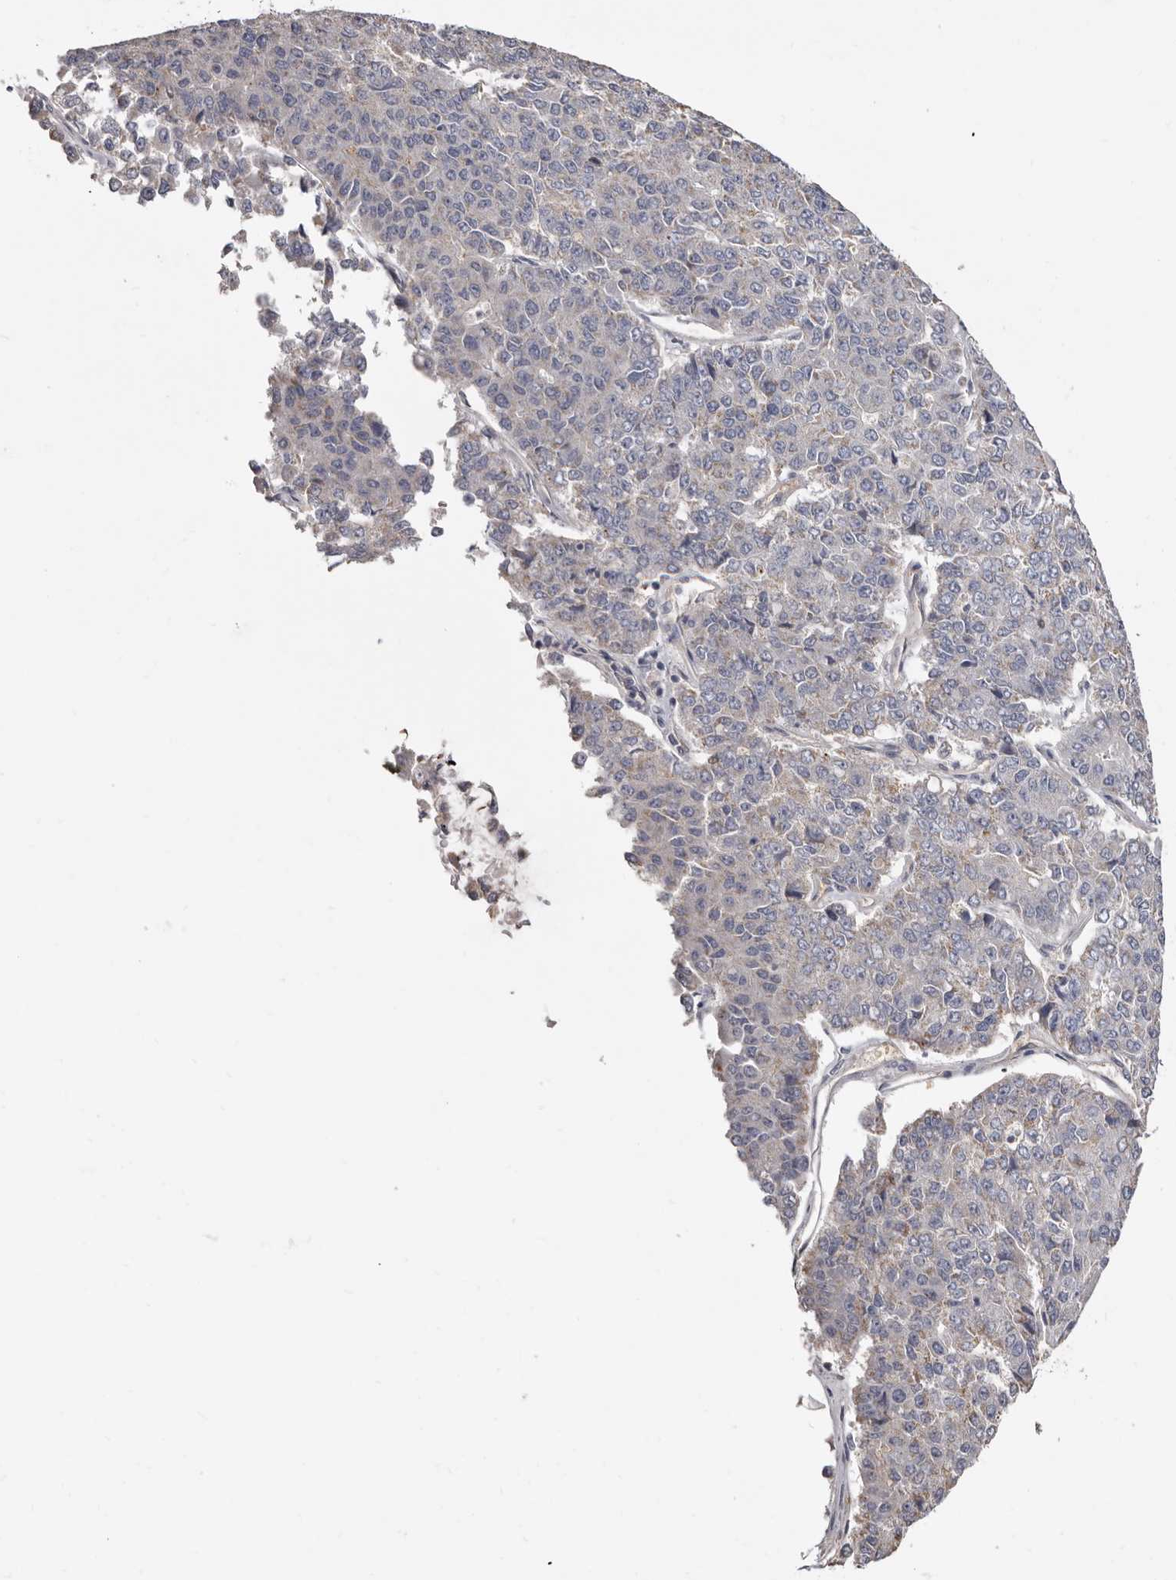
{"staining": {"intensity": "negative", "quantity": "none", "location": "none"}, "tissue": "pancreatic cancer", "cell_type": "Tumor cells", "image_type": "cancer", "snomed": [{"axis": "morphology", "description": "Adenocarcinoma, NOS"}, {"axis": "topography", "description": "Pancreas"}], "caption": "Tumor cells show no significant protein positivity in adenocarcinoma (pancreatic).", "gene": "SPTA1", "patient": {"sex": "male", "age": 50}}